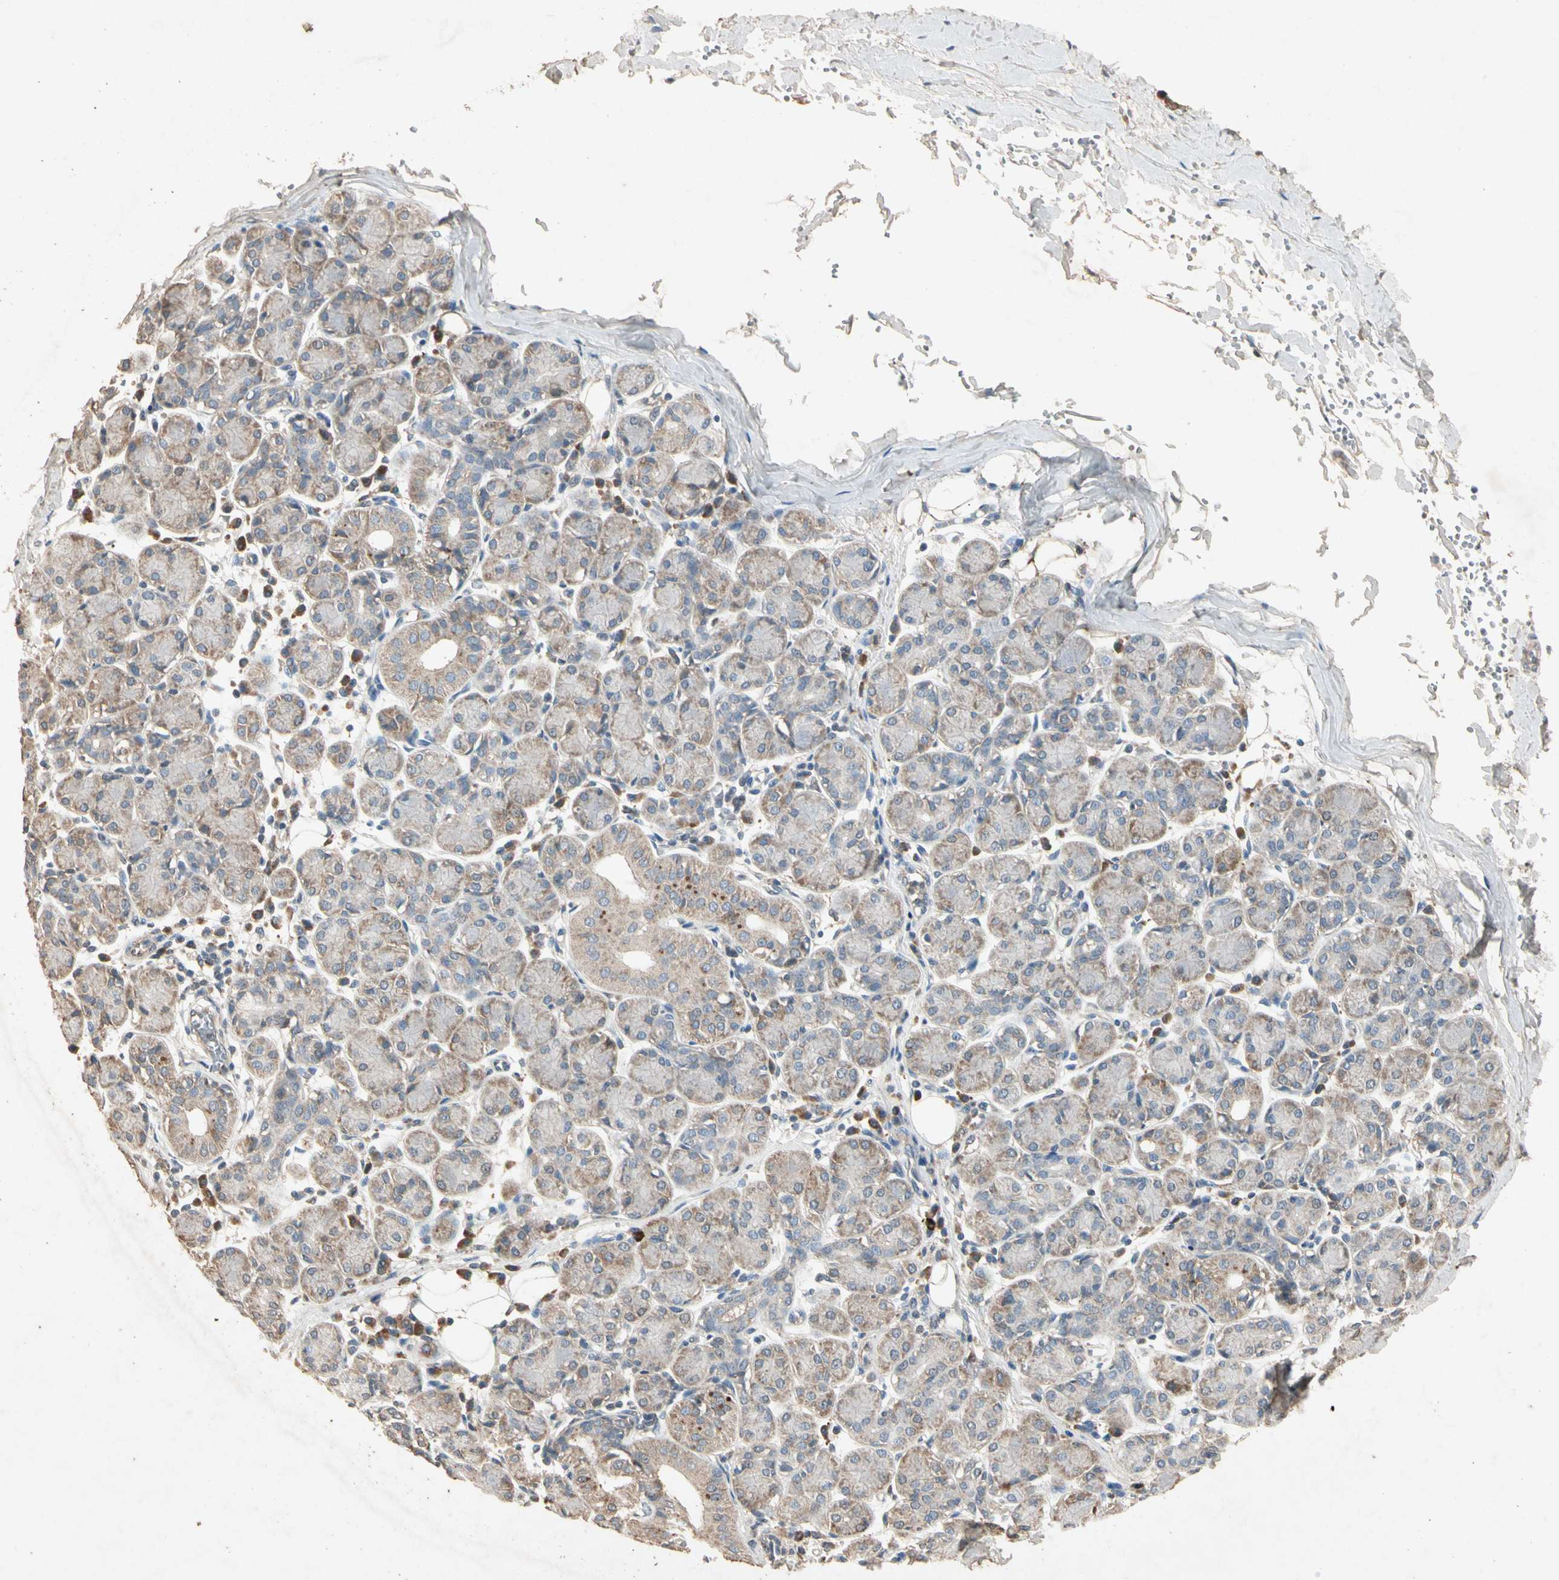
{"staining": {"intensity": "moderate", "quantity": "25%-75%", "location": "cytoplasmic/membranous"}, "tissue": "salivary gland", "cell_type": "Glandular cells", "image_type": "normal", "snomed": [{"axis": "morphology", "description": "Normal tissue, NOS"}, {"axis": "morphology", "description": "Inflammation, NOS"}, {"axis": "topography", "description": "Lymph node"}, {"axis": "topography", "description": "Salivary gland"}], "caption": "The micrograph demonstrates a brown stain indicating the presence of a protein in the cytoplasmic/membranous of glandular cells in salivary gland. (IHC, brightfield microscopy, high magnification).", "gene": "GPLD1", "patient": {"sex": "male", "age": 3}}